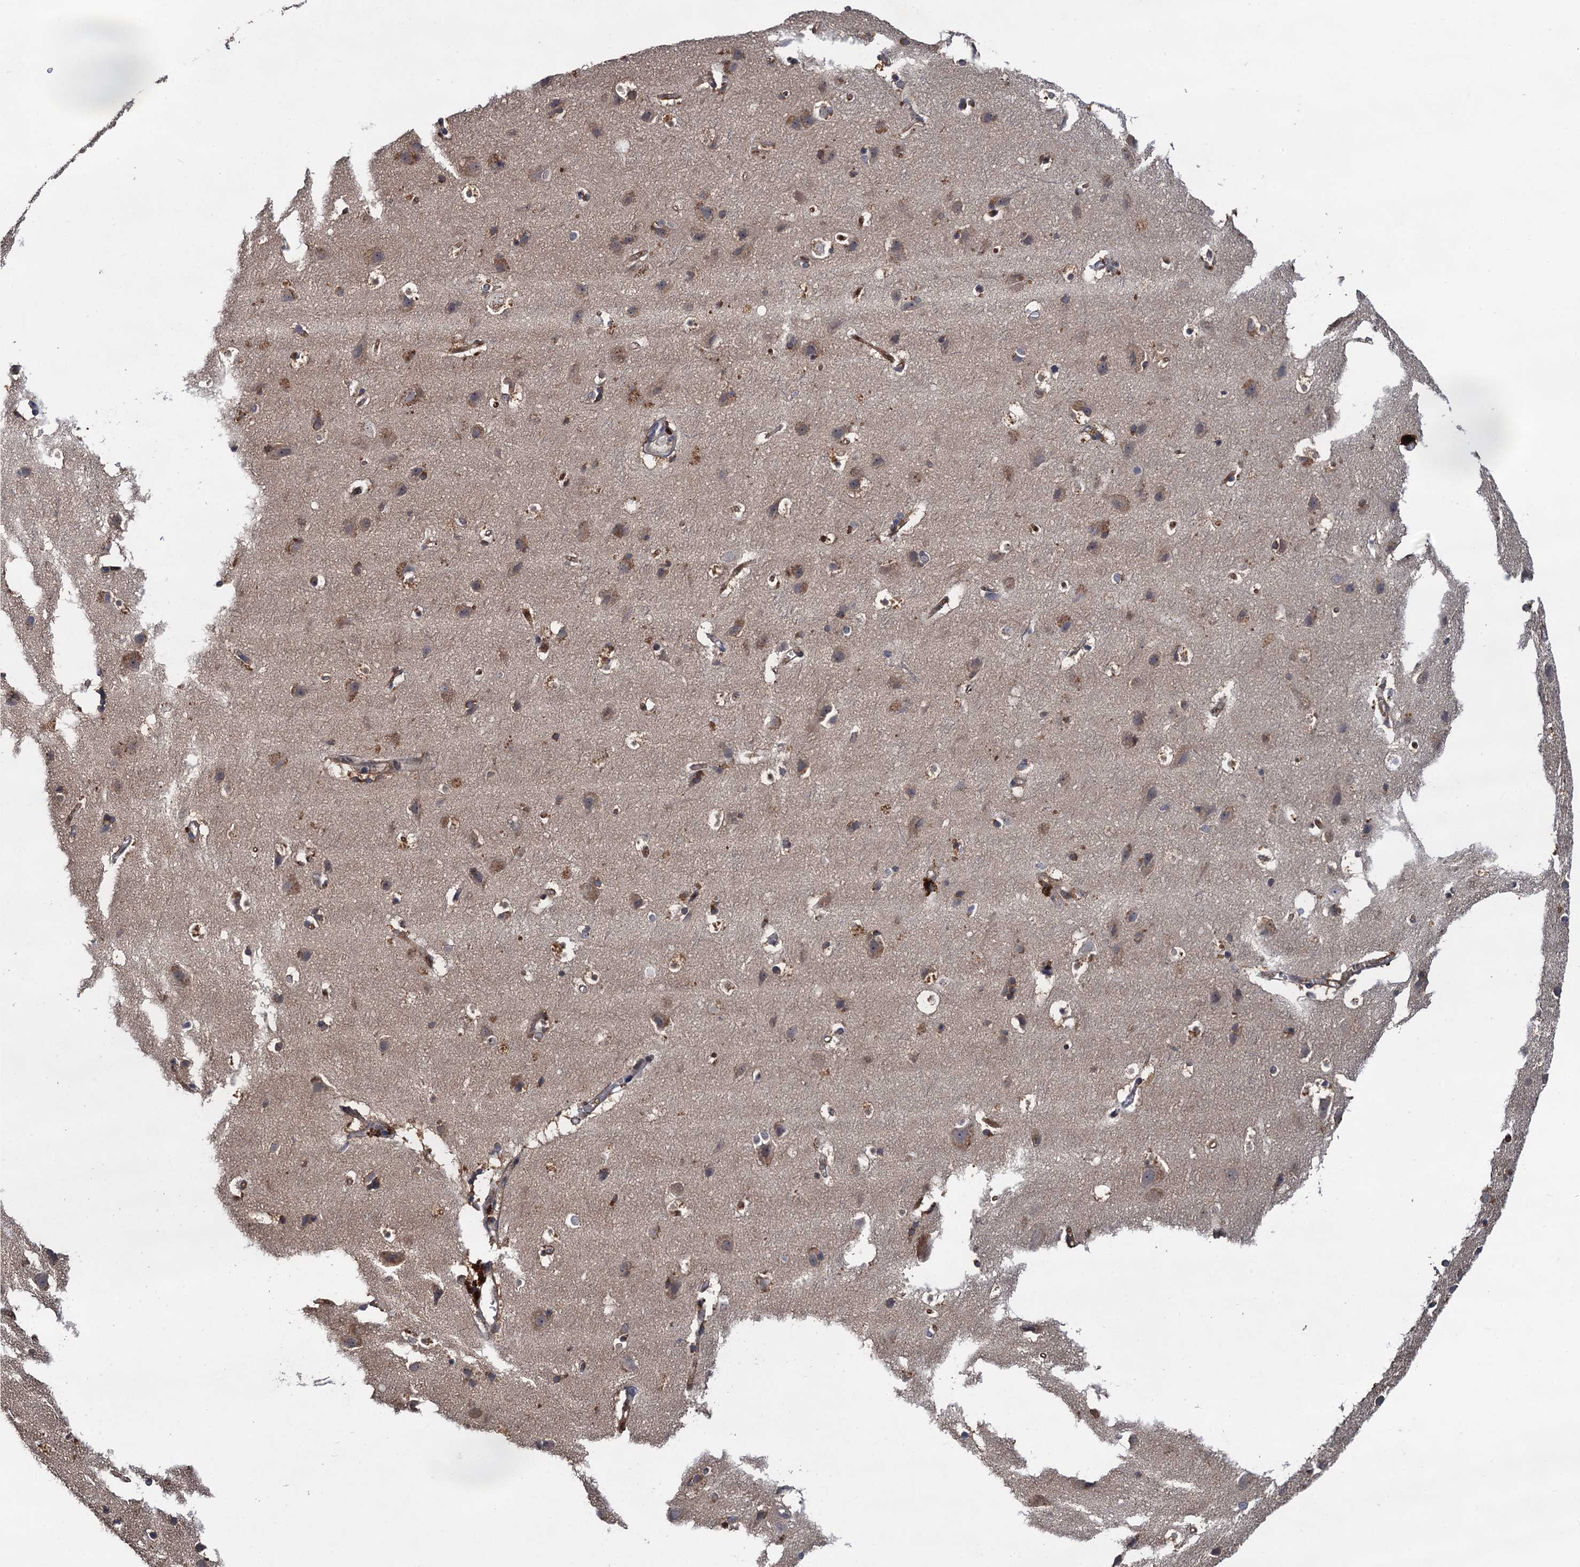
{"staining": {"intensity": "moderate", "quantity": "25%-75%", "location": "cytoplasmic/membranous"}, "tissue": "cerebral cortex", "cell_type": "Endothelial cells", "image_type": "normal", "snomed": [{"axis": "morphology", "description": "Normal tissue, NOS"}, {"axis": "topography", "description": "Cerebral cortex"}], "caption": "Endothelial cells reveal medium levels of moderate cytoplasmic/membranous positivity in approximately 25%-75% of cells in normal cerebral cortex.", "gene": "TMEM39B", "patient": {"sex": "male", "age": 54}}